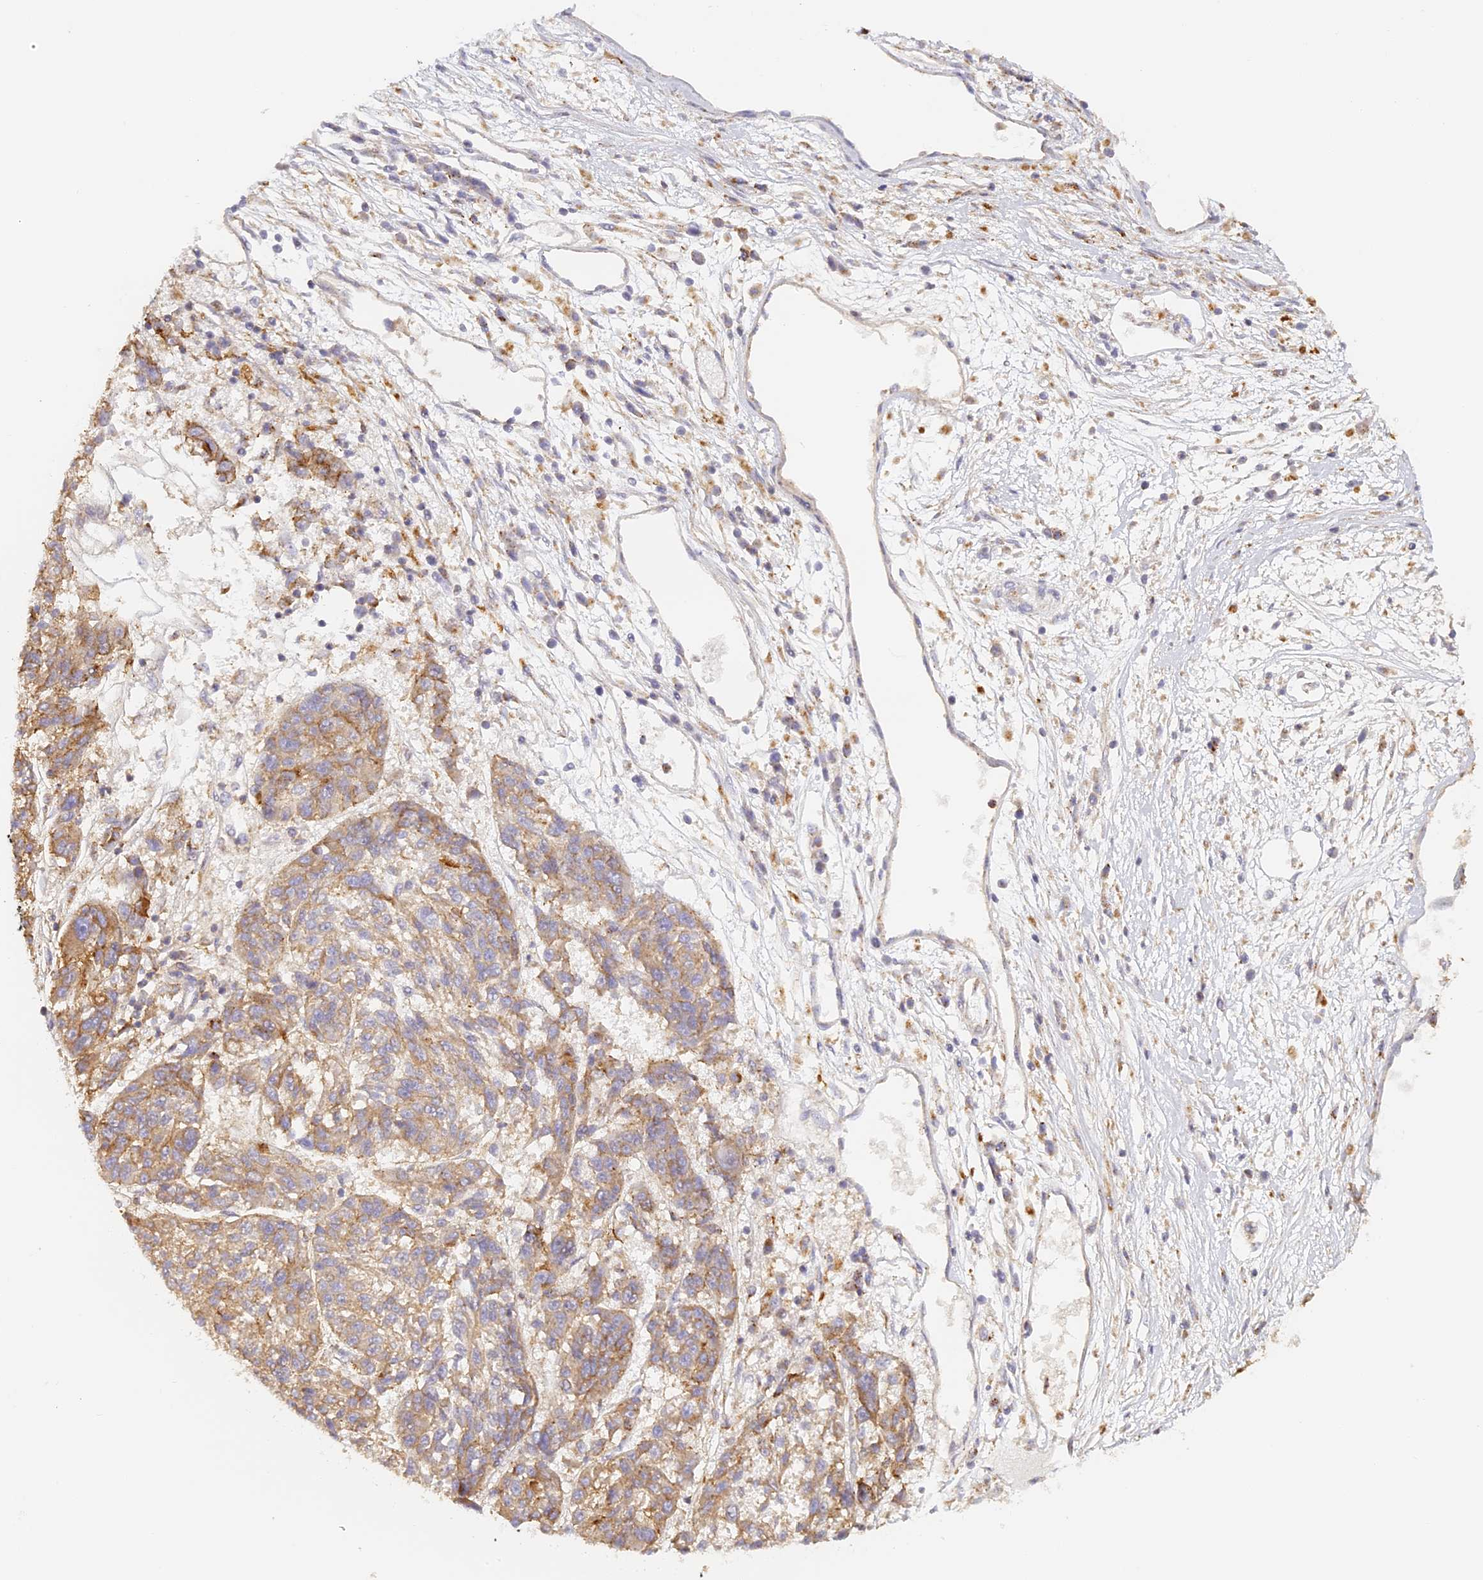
{"staining": {"intensity": "moderate", "quantity": ">75%", "location": "cytoplasmic/membranous"}, "tissue": "melanoma", "cell_type": "Tumor cells", "image_type": "cancer", "snomed": [{"axis": "morphology", "description": "Malignant melanoma, NOS"}, {"axis": "topography", "description": "Skin"}], "caption": "Protein staining demonstrates moderate cytoplasmic/membranous staining in approximately >75% of tumor cells in malignant melanoma. (DAB (3,3'-diaminobenzidine) IHC, brown staining for protein, blue staining for nuclei).", "gene": "LAMP2", "patient": {"sex": "male", "age": 53}}